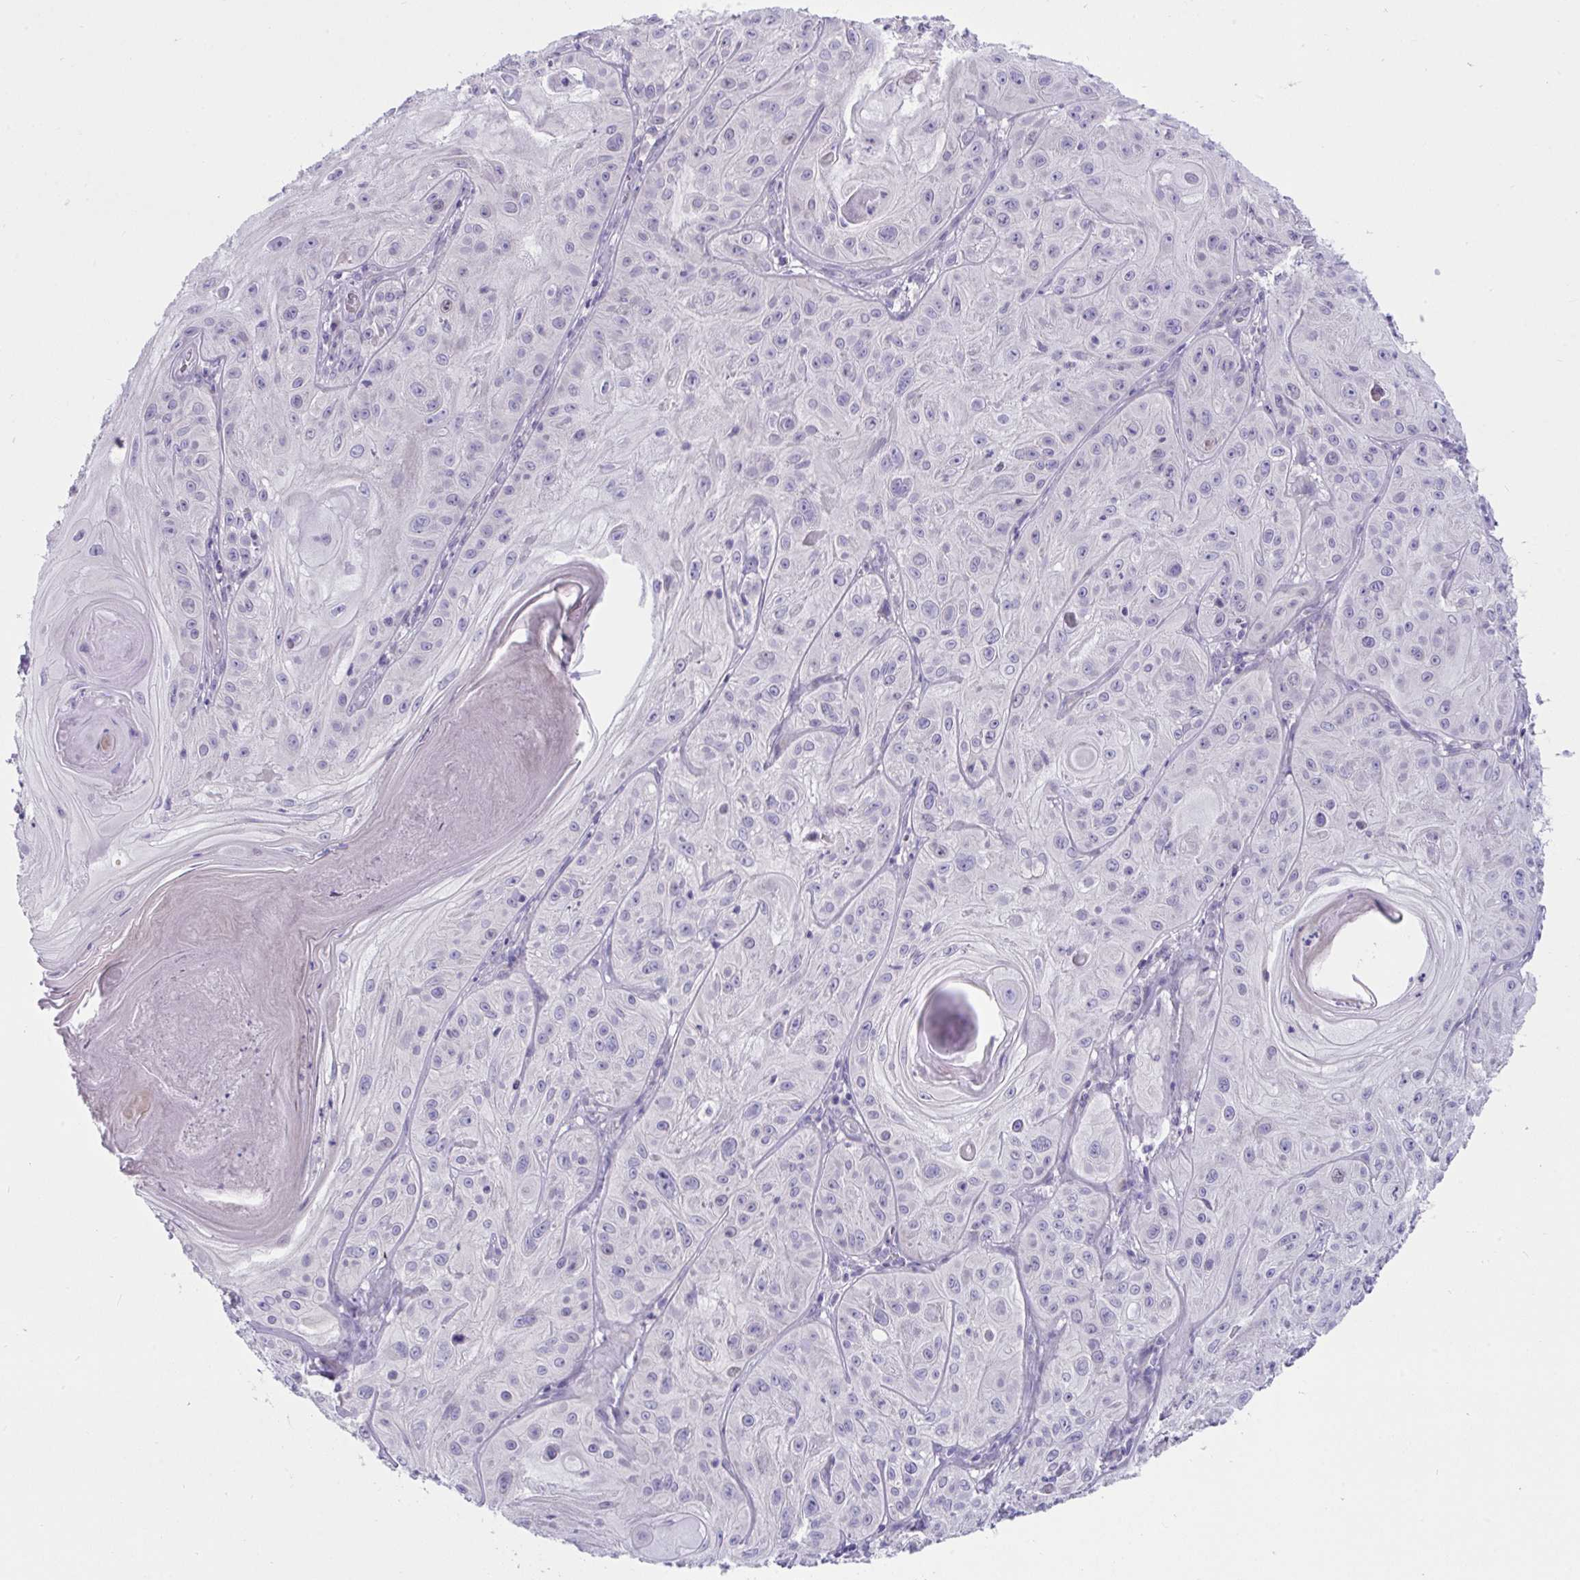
{"staining": {"intensity": "negative", "quantity": "none", "location": "none"}, "tissue": "skin cancer", "cell_type": "Tumor cells", "image_type": "cancer", "snomed": [{"axis": "morphology", "description": "Squamous cell carcinoma, NOS"}, {"axis": "topography", "description": "Skin"}], "caption": "This is a image of immunohistochemistry staining of skin cancer, which shows no staining in tumor cells. Nuclei are stained in blue.", "gene": "DTX3", "patient": {"sex": "male", "age": 85}}